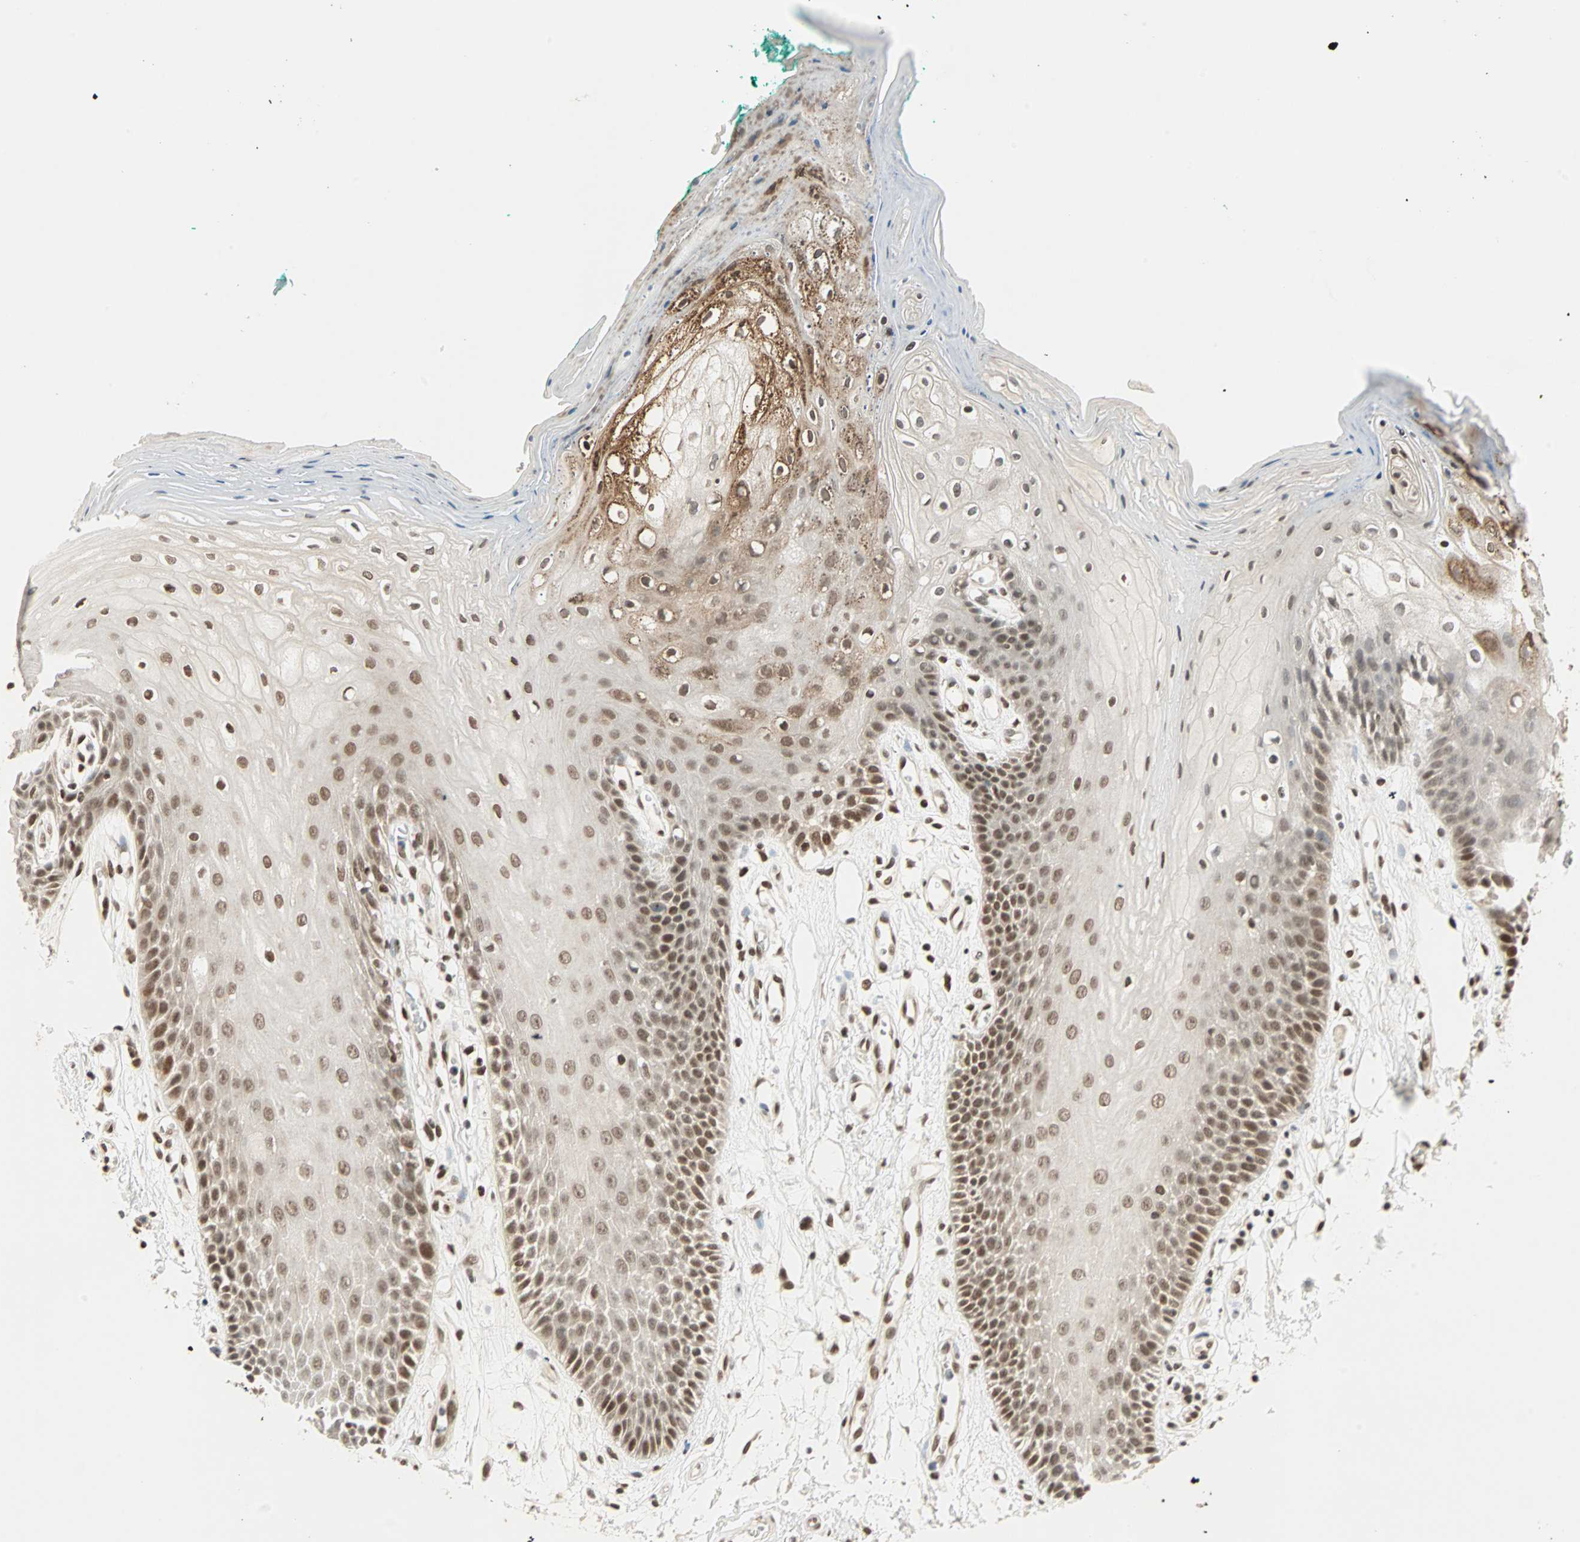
{"staining": {"intensity": "strong", "quantity": ">75%", "location": "nuclear"}, "tissue": "oral mucosa", "cell_type": "Squamous epithelial cells", "image_type": "normal", "snomed": [{"axis": "morphology", "description": "Normal tissue, NOS"}, {"axis": "morphology", "description": "Squamous cell carcinoma, NOS"}, {"axis": "topography", "description": "Skeletal muscle"}, {"axis": "topography", "description": "Oral tissue"}, {"axis": "topography", "description": "Head-Neck"}], "caption": "Oral mucosa stained for a protein (brown) exhibits strong nuclear positive expression in approximately >75% of squamous epithelial cells.", "gene": "BLM", "patient": {"sex": "female", "age": 84}}